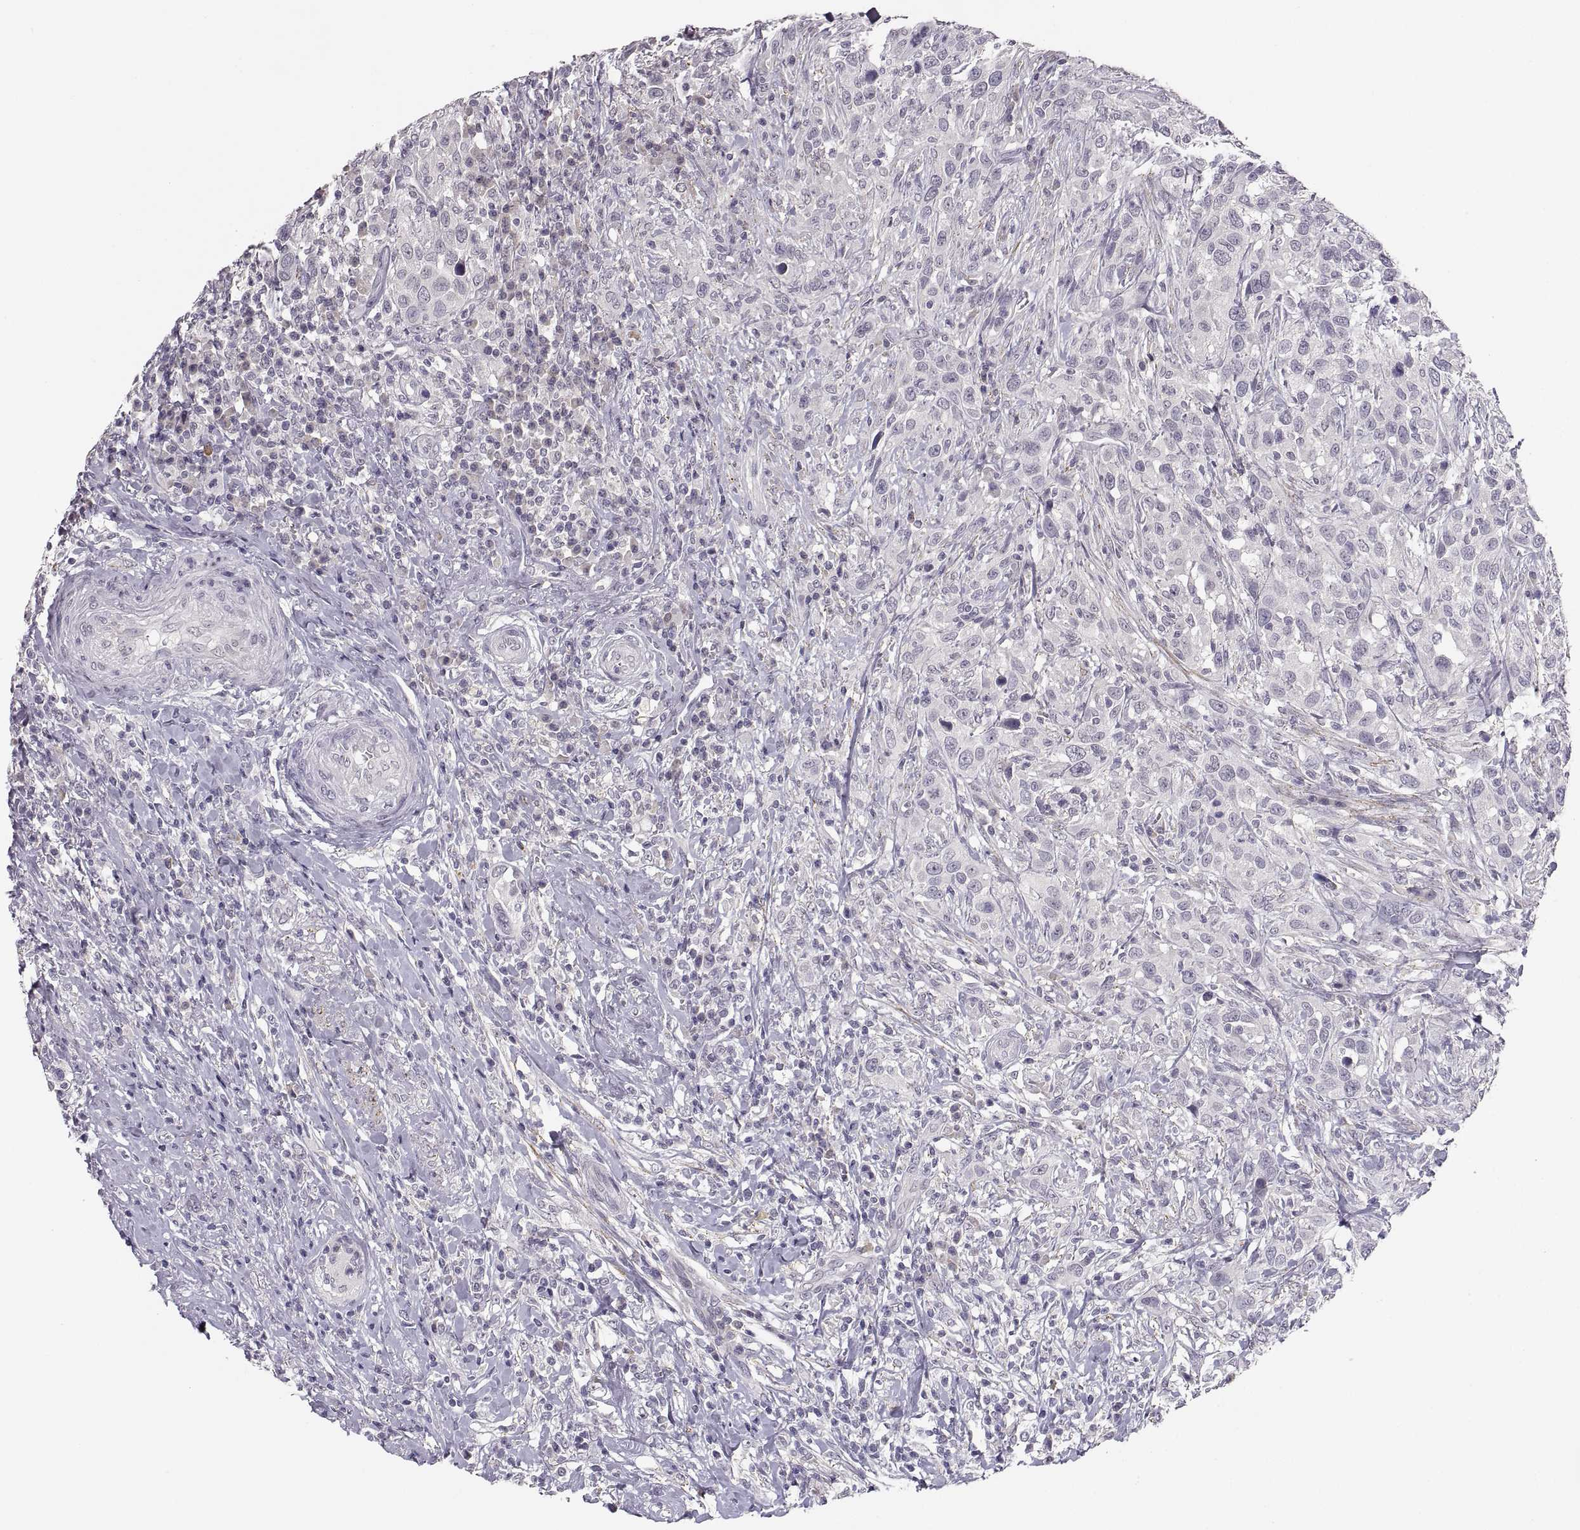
{"staining": {"intensity": "negative", "quantity": "none", "location": "none"}, "tissue": "urothelial cancer", "cell_type": "Tumor cells", "image_type": "cancer", "snomed": [{"axis": "morphology", "description": "Urothelial carcinoma, NOS"}, {"axis": "morphology", "description": "Urothelial carcinoma, High grade"}, {"axis": "topography", "description": "Urinary bladder"}], "caption": "Transitional cell carcinoma was stained to show a protein in brown. There is no significant positivity in tumor cells.", "gene": "CDH2", "patient": {"sex": "female", "age": 64}}